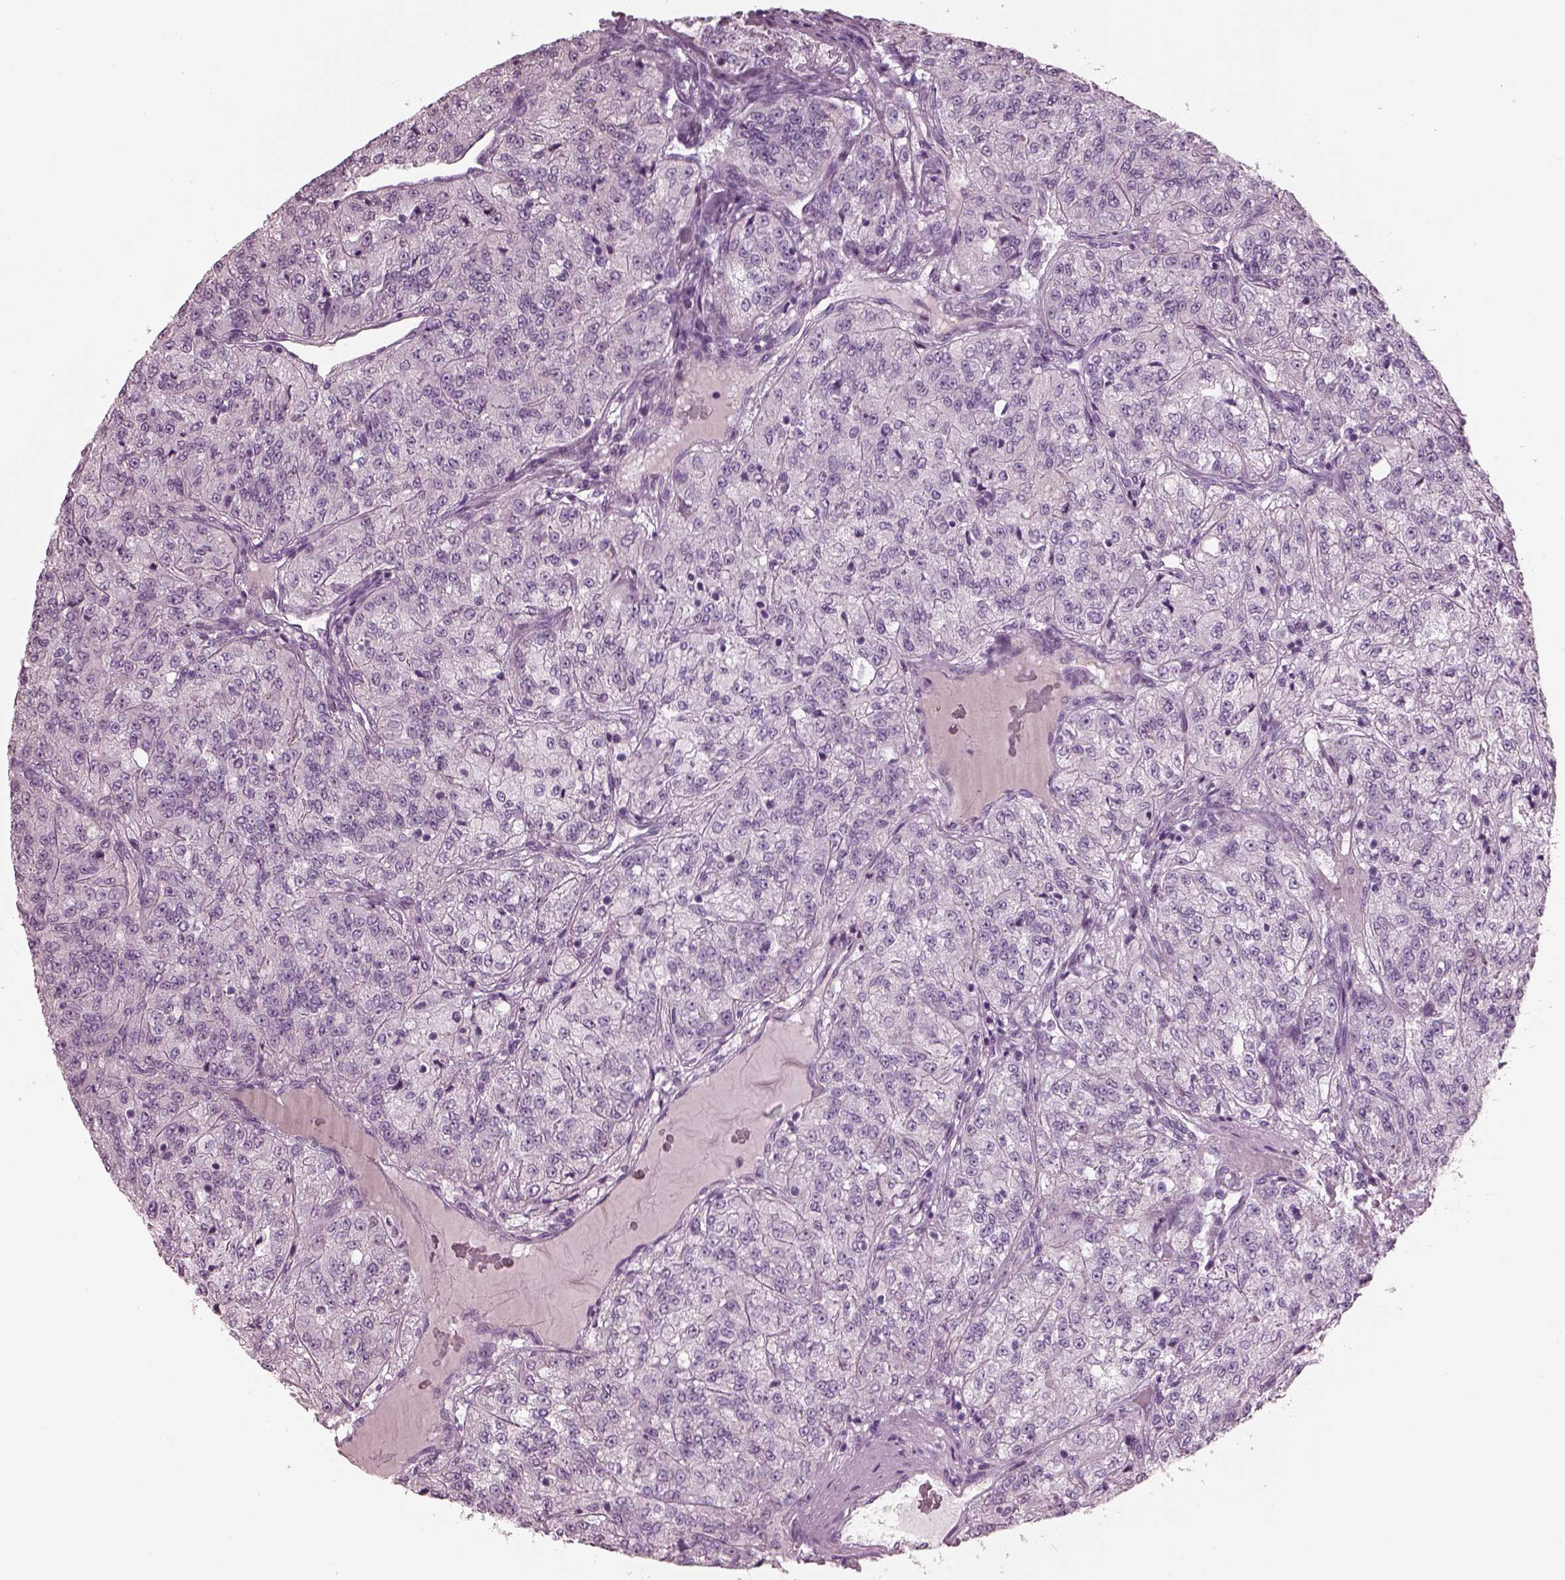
{"staining": {"intensity": "negative", "quantity": "none", "location": "none"}, "tissue": "renal cancer", "cell_type": "Tumor cells", "image_type": "cancer", "snomed": [{"axis": "morphology", "description": "Adenocarcinoma, NOS"}, {"axis": "topography", "description": "Kidney"}], "caption": "The histopathology image reveals no significant staining in tumor cells of renal cancer.", "gene": "HYDIN", "patient": {"sex": "female", "age": 63}}